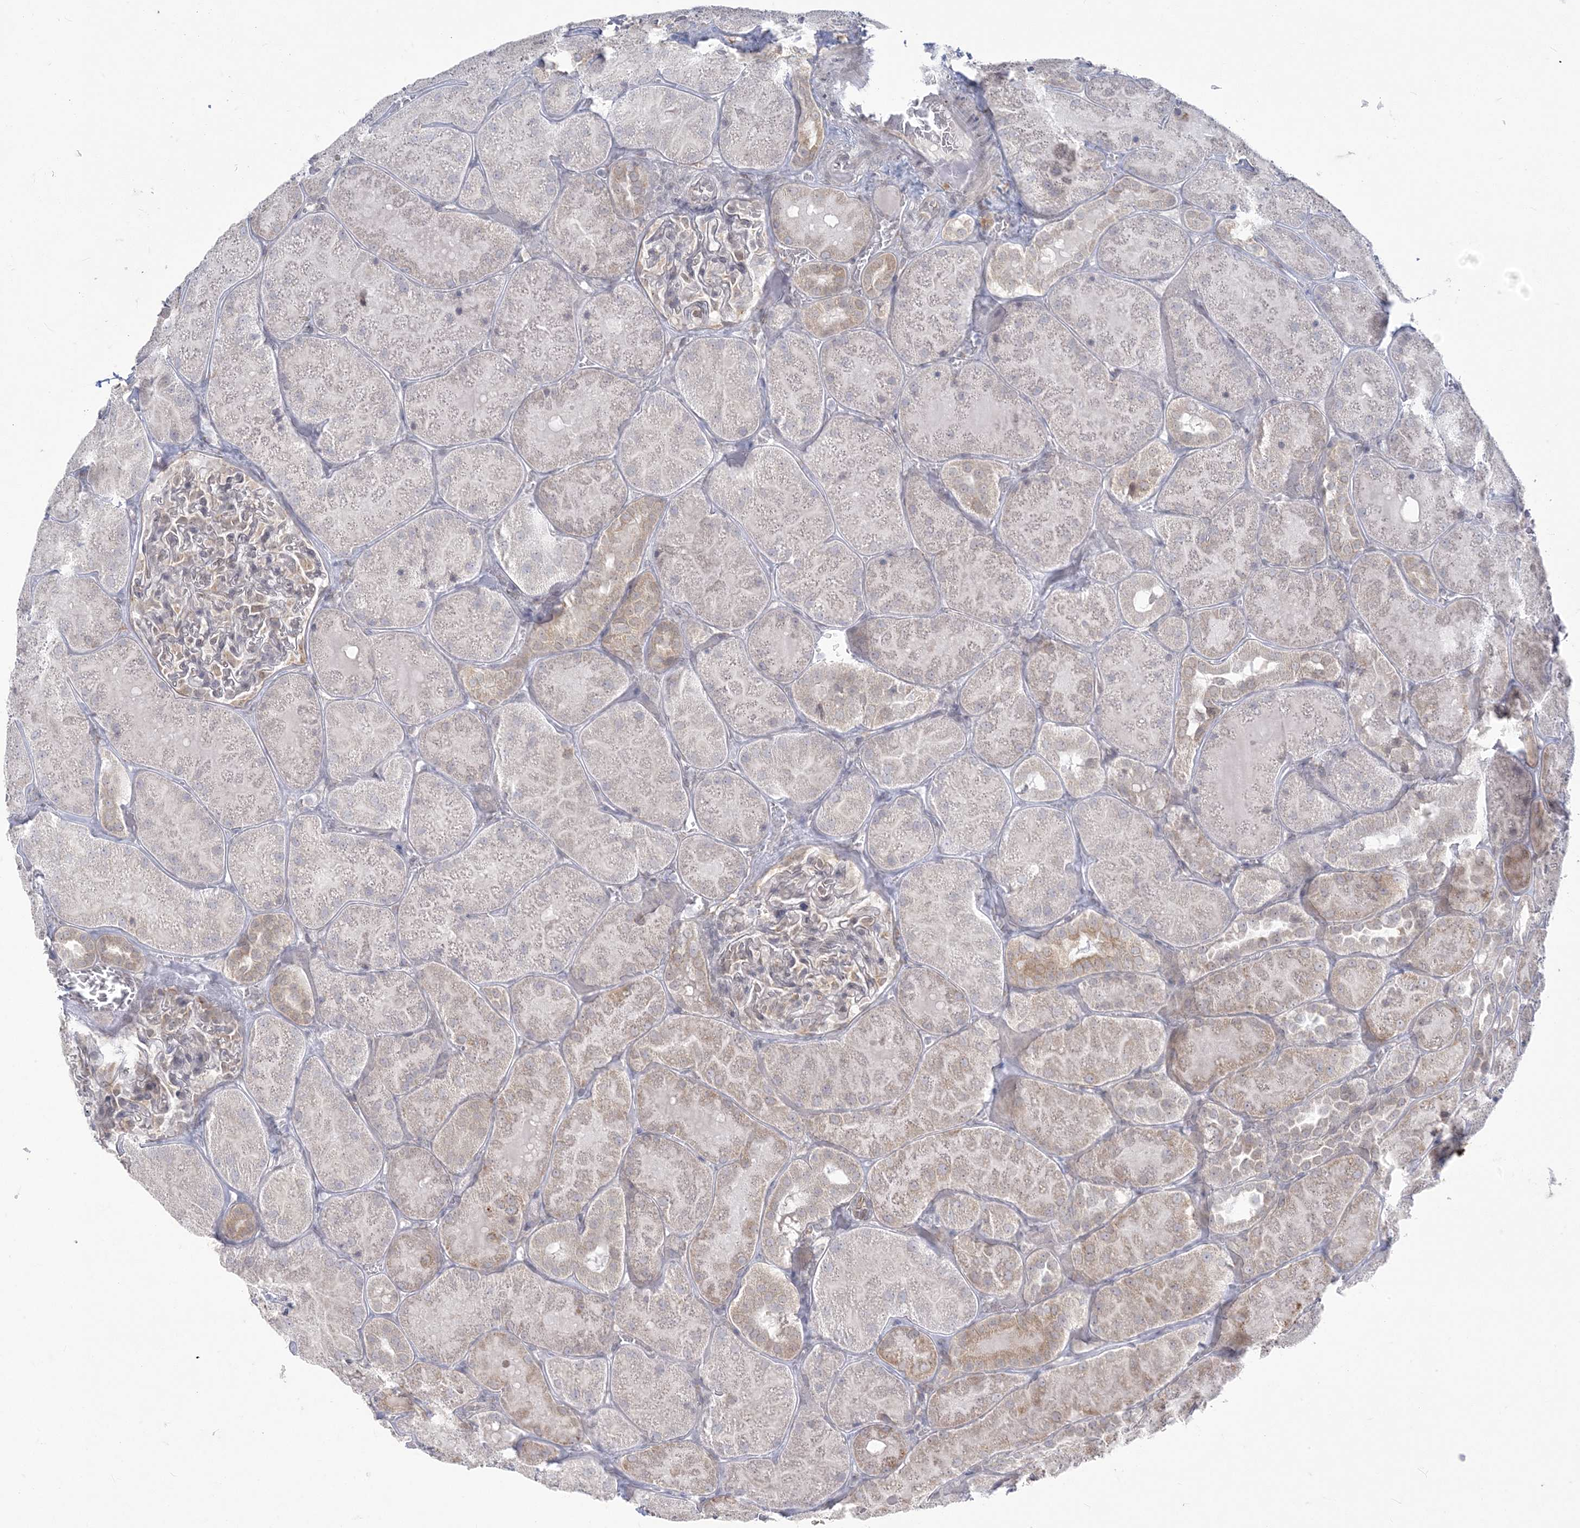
{"staining": {"intensity": "negative", "quantity": "none", "location": "none"}, "tissue": "kidney", "cell_type": "Cells in glomeruli", "image_type": "normal", "snomed": [{"axis": "morphology", "description": "Normal tissue, NOS"}, {"axis": "topography", "description": "Kidney"}], "caption": "Immunohistochemistry of normal kidney demonstrates no positivity in cells in glomeruli.", "gene": "ZC3H6", "patient": {"sex": "male", "age": 28}}